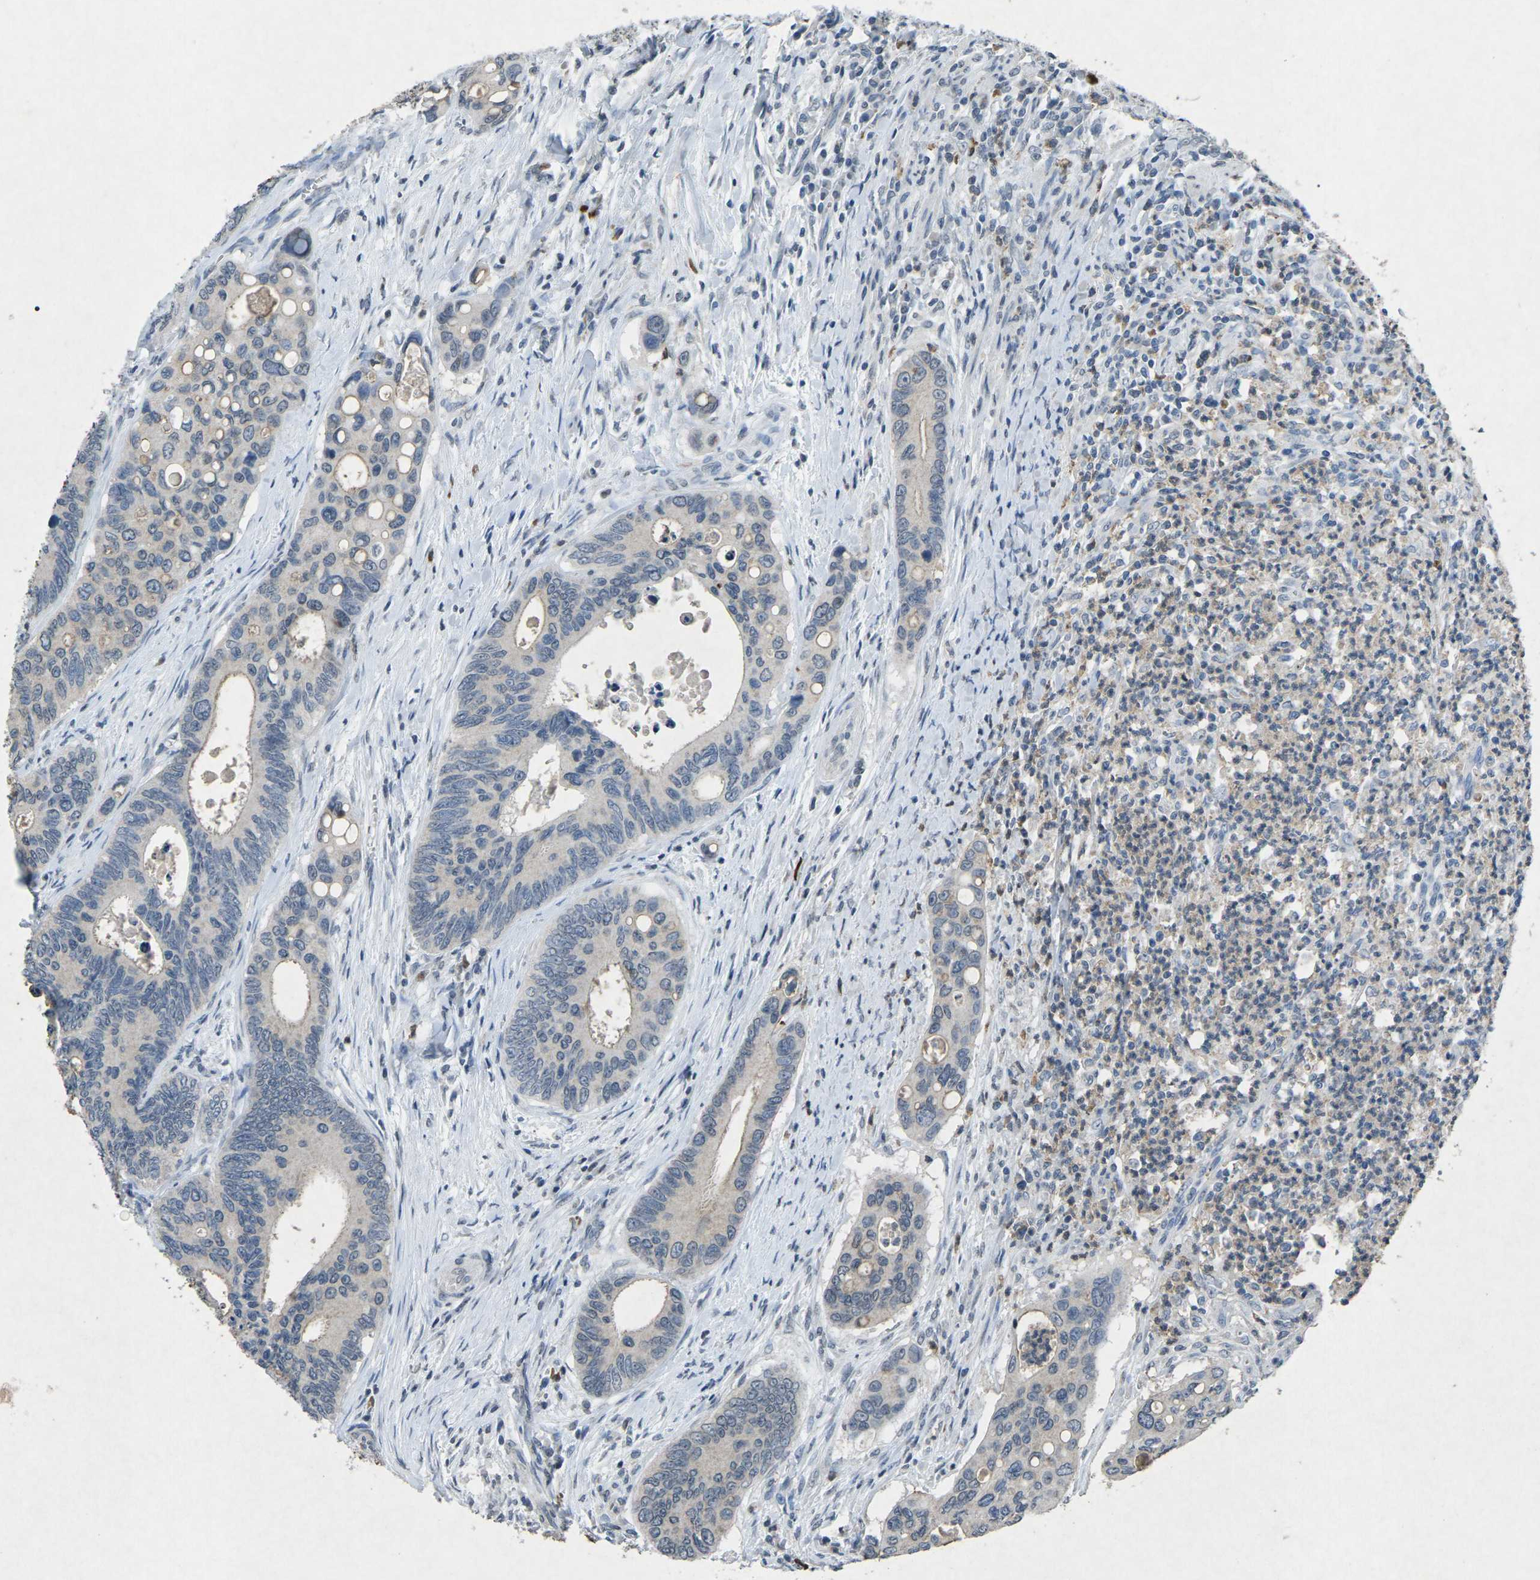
{"staining": {"intensity": "negative", "quantity": "none", "location": "none"}, "tissue": "colorectal cancer", "cell_type": "Tumor cells", "image_type": "cancer", "snomed": [{"axis": "morphology", "description": "Inflammation, NOS"}, {"axis": "morphology", "description": "Adenocarcinoma, NOS"}, {"axis": "topography", "description": "Colon"}], "caption": "Immunohistochemistry (IHC) photomicrograph of neoplastic tissue: human colorectal adenocarcinoma stained with DAB exhibits no significant protein expression in tumor cells.", "gene": "PLG", "patient": {"sex": "male", "age": 72}}